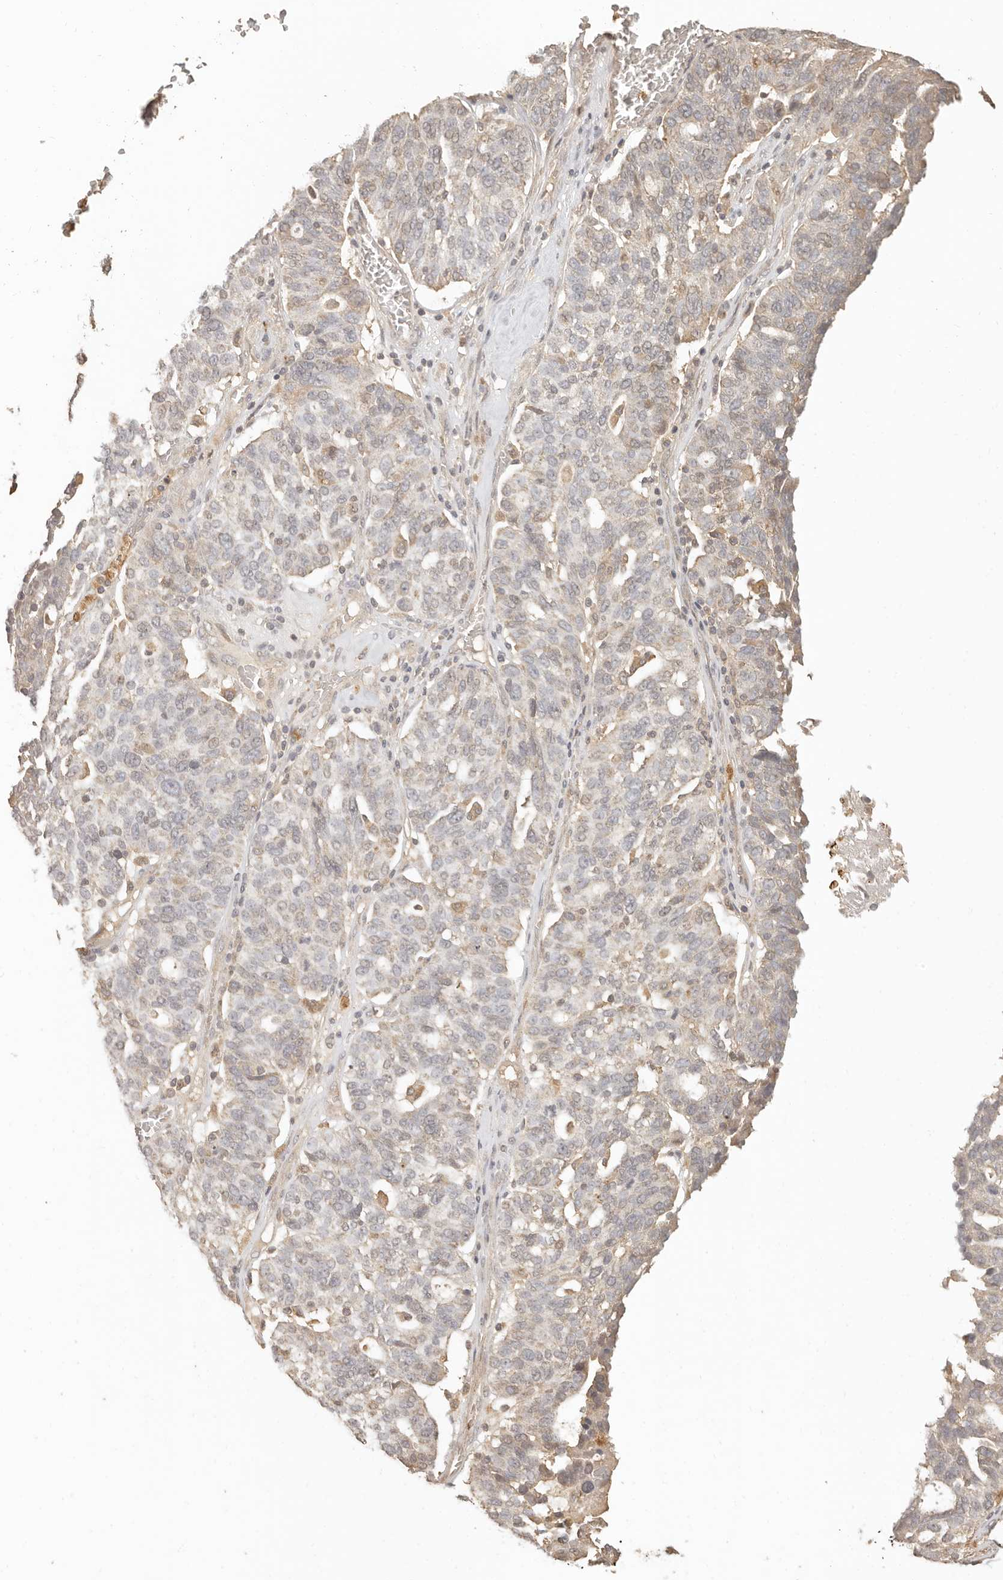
{"staining": {"intensity": "negative", "quantity": "none", "location": "none"}, "tissue": "ovarian cancer", "cell_type": "Tumor cells", "image_type": "cancer", "snomed": [{"axis": "morphology", "description": "Cystadenocarcinoma, serous, NOS"}, {"axis": "topography", "description": "Ovary"}], "caption": "A histopathology image of ovarian cancer stained for a protein displays no brown staining in tumor cells.", "gene": "INTS11", "patient": {"sex": "female", "age": 59}}